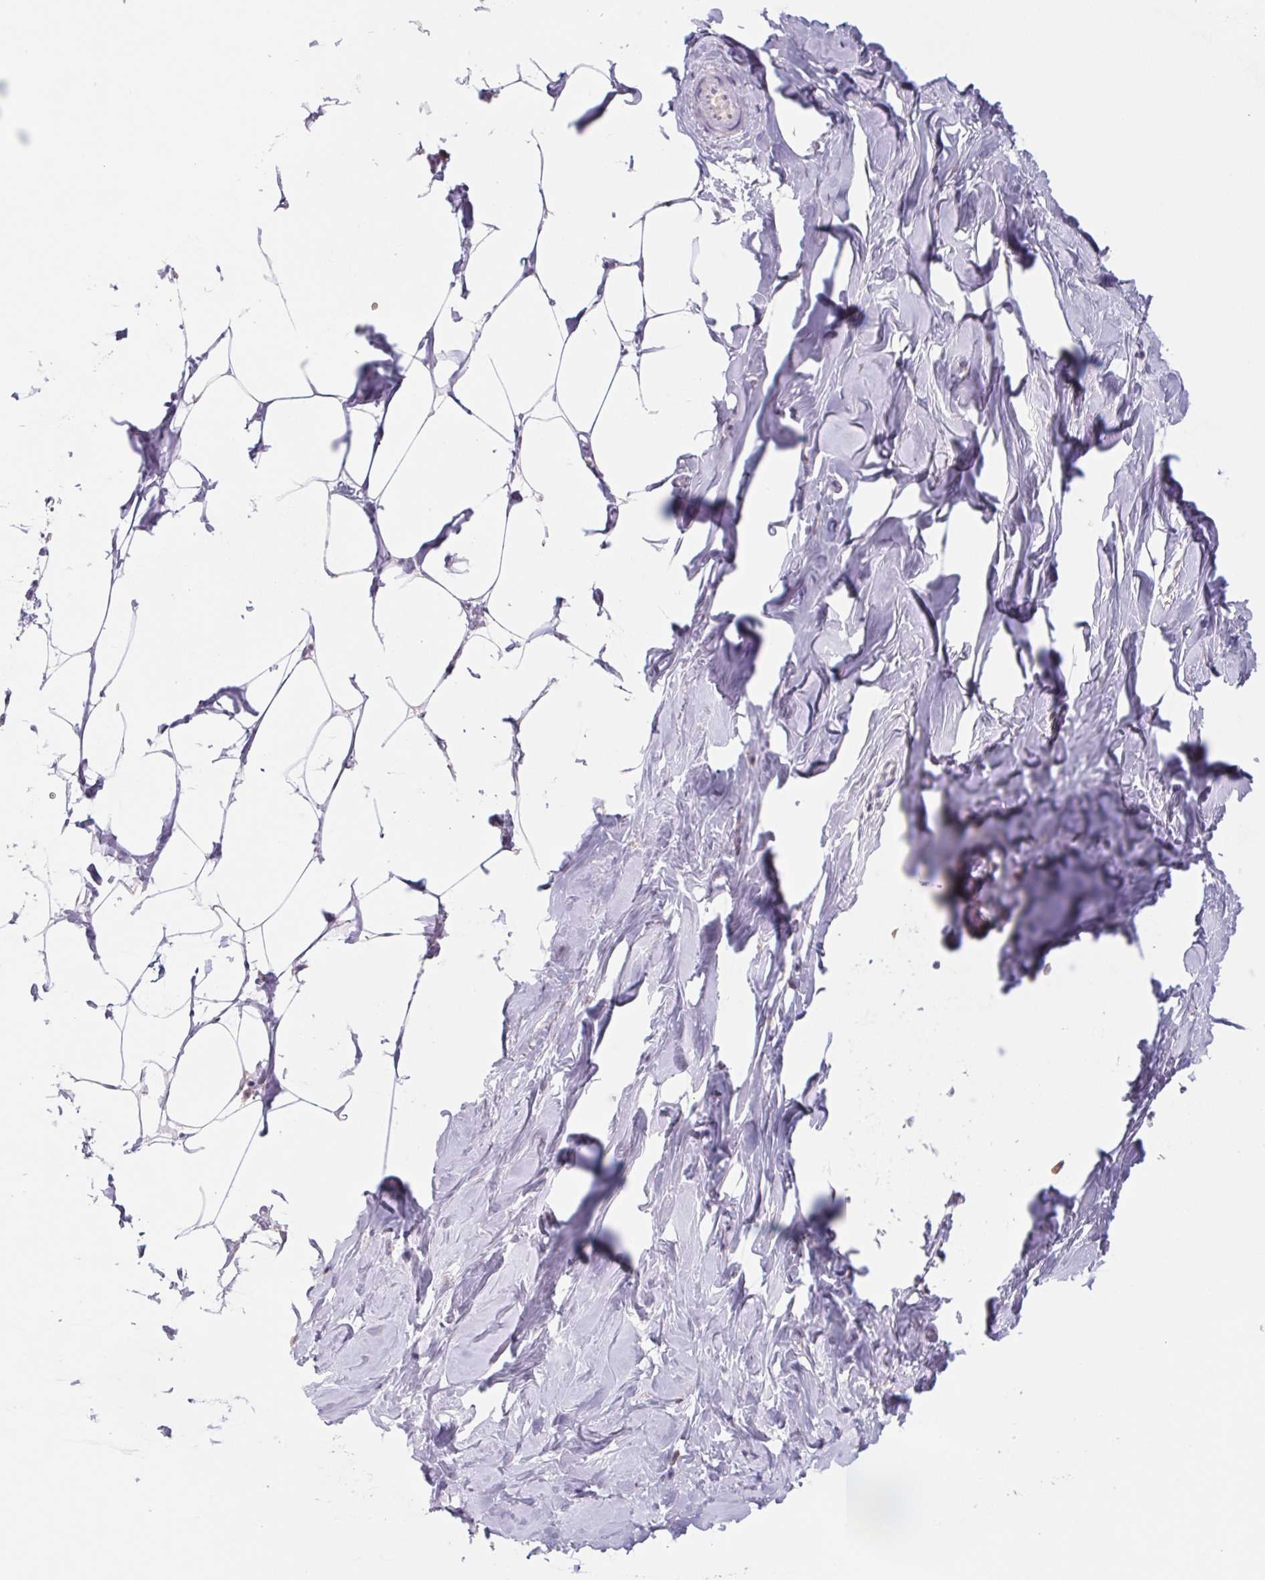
{"staining": {"intensity": "negative", "quantity": "none", "location": "none"}, "tissue": "breast", "cell_type": "Adipocytes", "image_type": "normal", "snomed": [{"axis": "morphology", "description": "Normal tissue, NOS"}, {"axis": "topography", "description": "Breast"}], "caption": "This image is of benign breast stained with IHC to label a protein in brown with the nuclei are counter-stained blue. There is no expression in adipocytes.", "gene": "PNMA8B", "patient": {"sex": "female", "age": 27}}